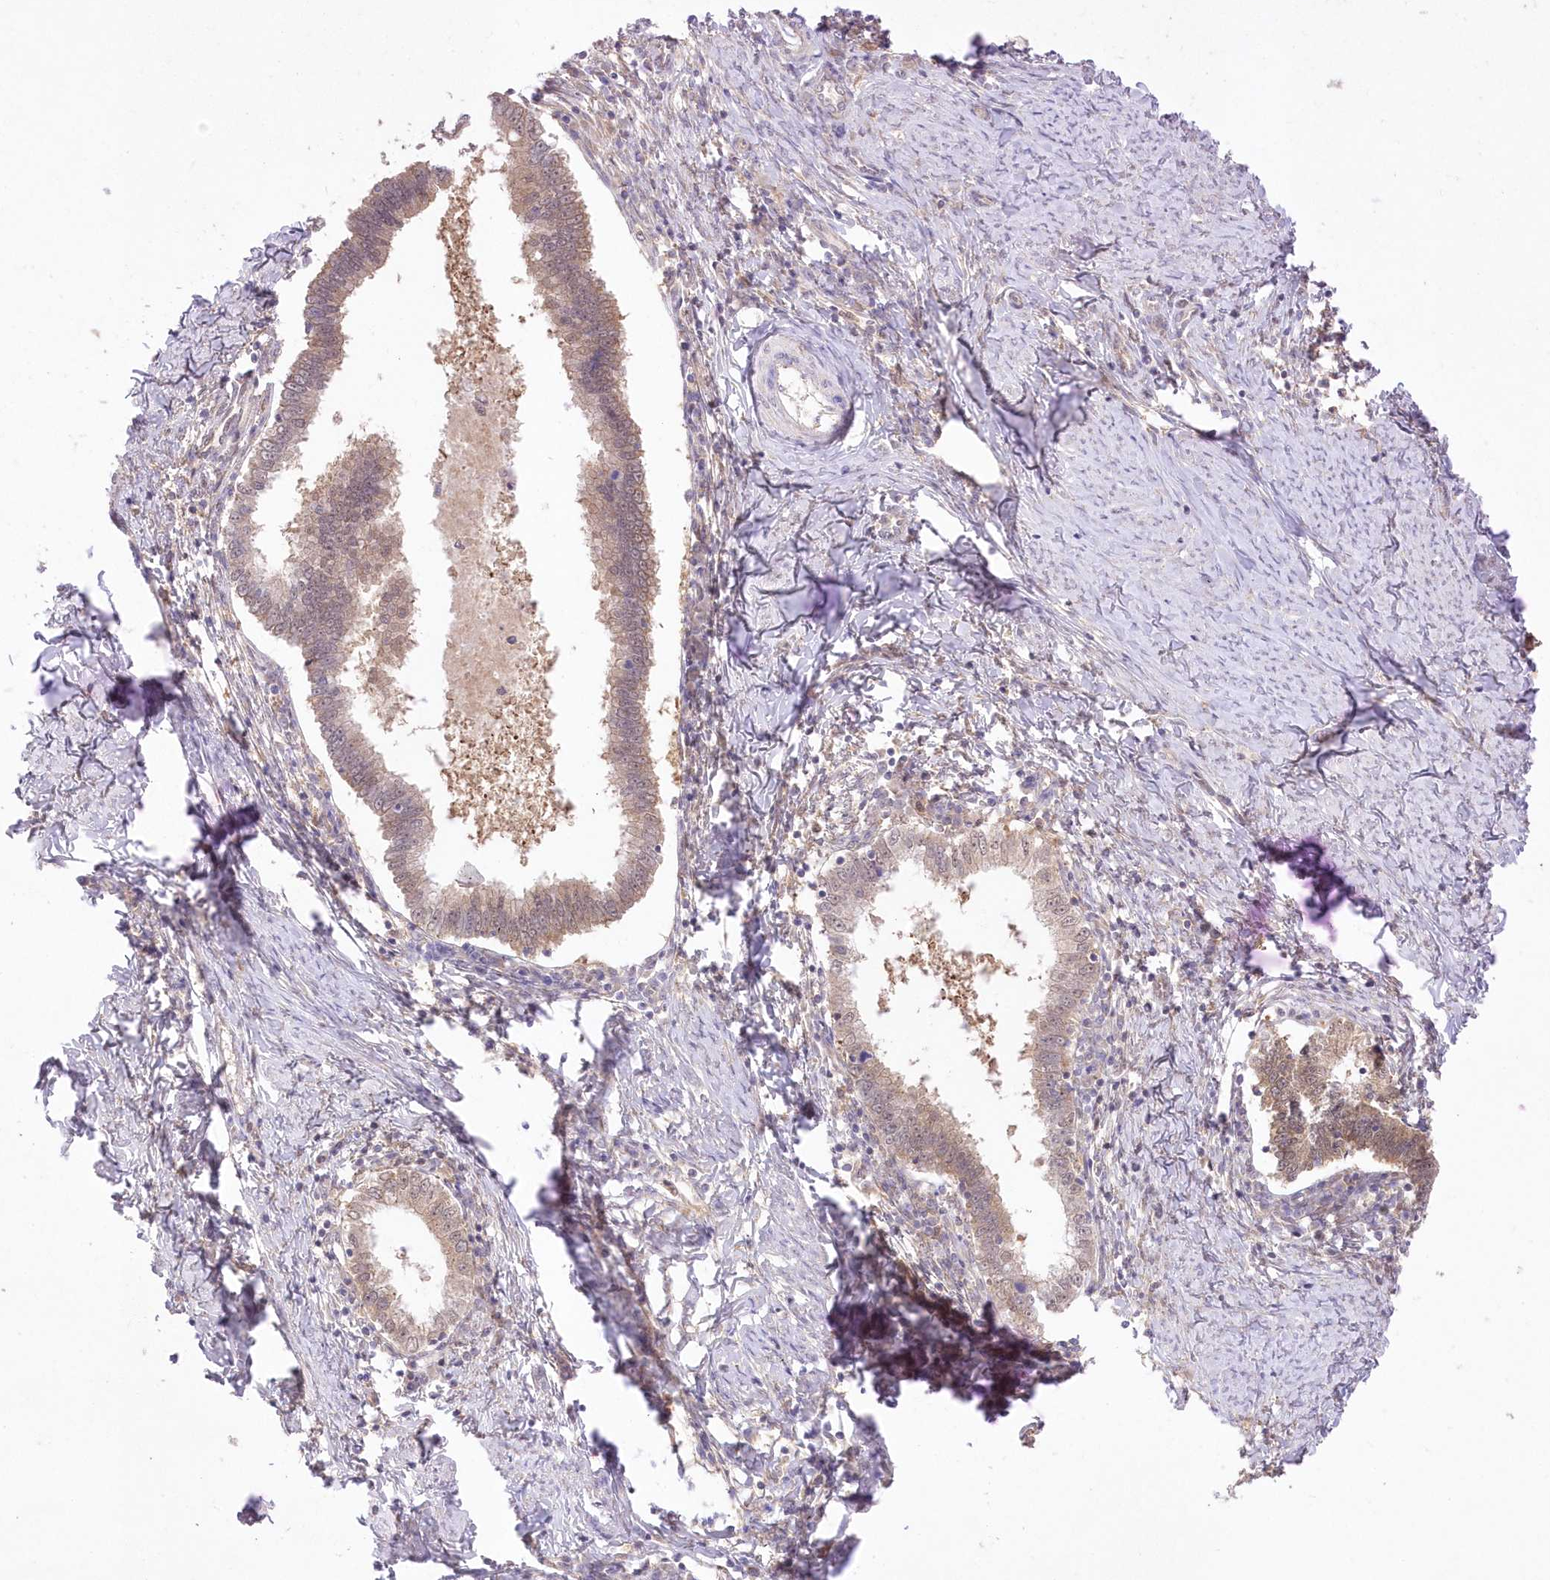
{"staining": {"intensity": "moderate", "quantity": ">75%", "location": "cytoplasmic/membranous"}, "tissue": "cervical cancer", "cell_type": "Tumor cells", "image_type": "cancer", "snomed": [{"axis": "morphology", "description": "Adenocarcinoma, NOS"}, {"axis": "topography", "description": "Cervix"}], "caption": "A high-resolution photomicrograph shows IHC staining of cervical cancer (adenocarcinoma), which exhibits moderate cytoplasmic/membranous positivity in approximately >75% of tumor cells.", "gene": "RNPEP", "patient": {"sex": "female", "age": 36}}